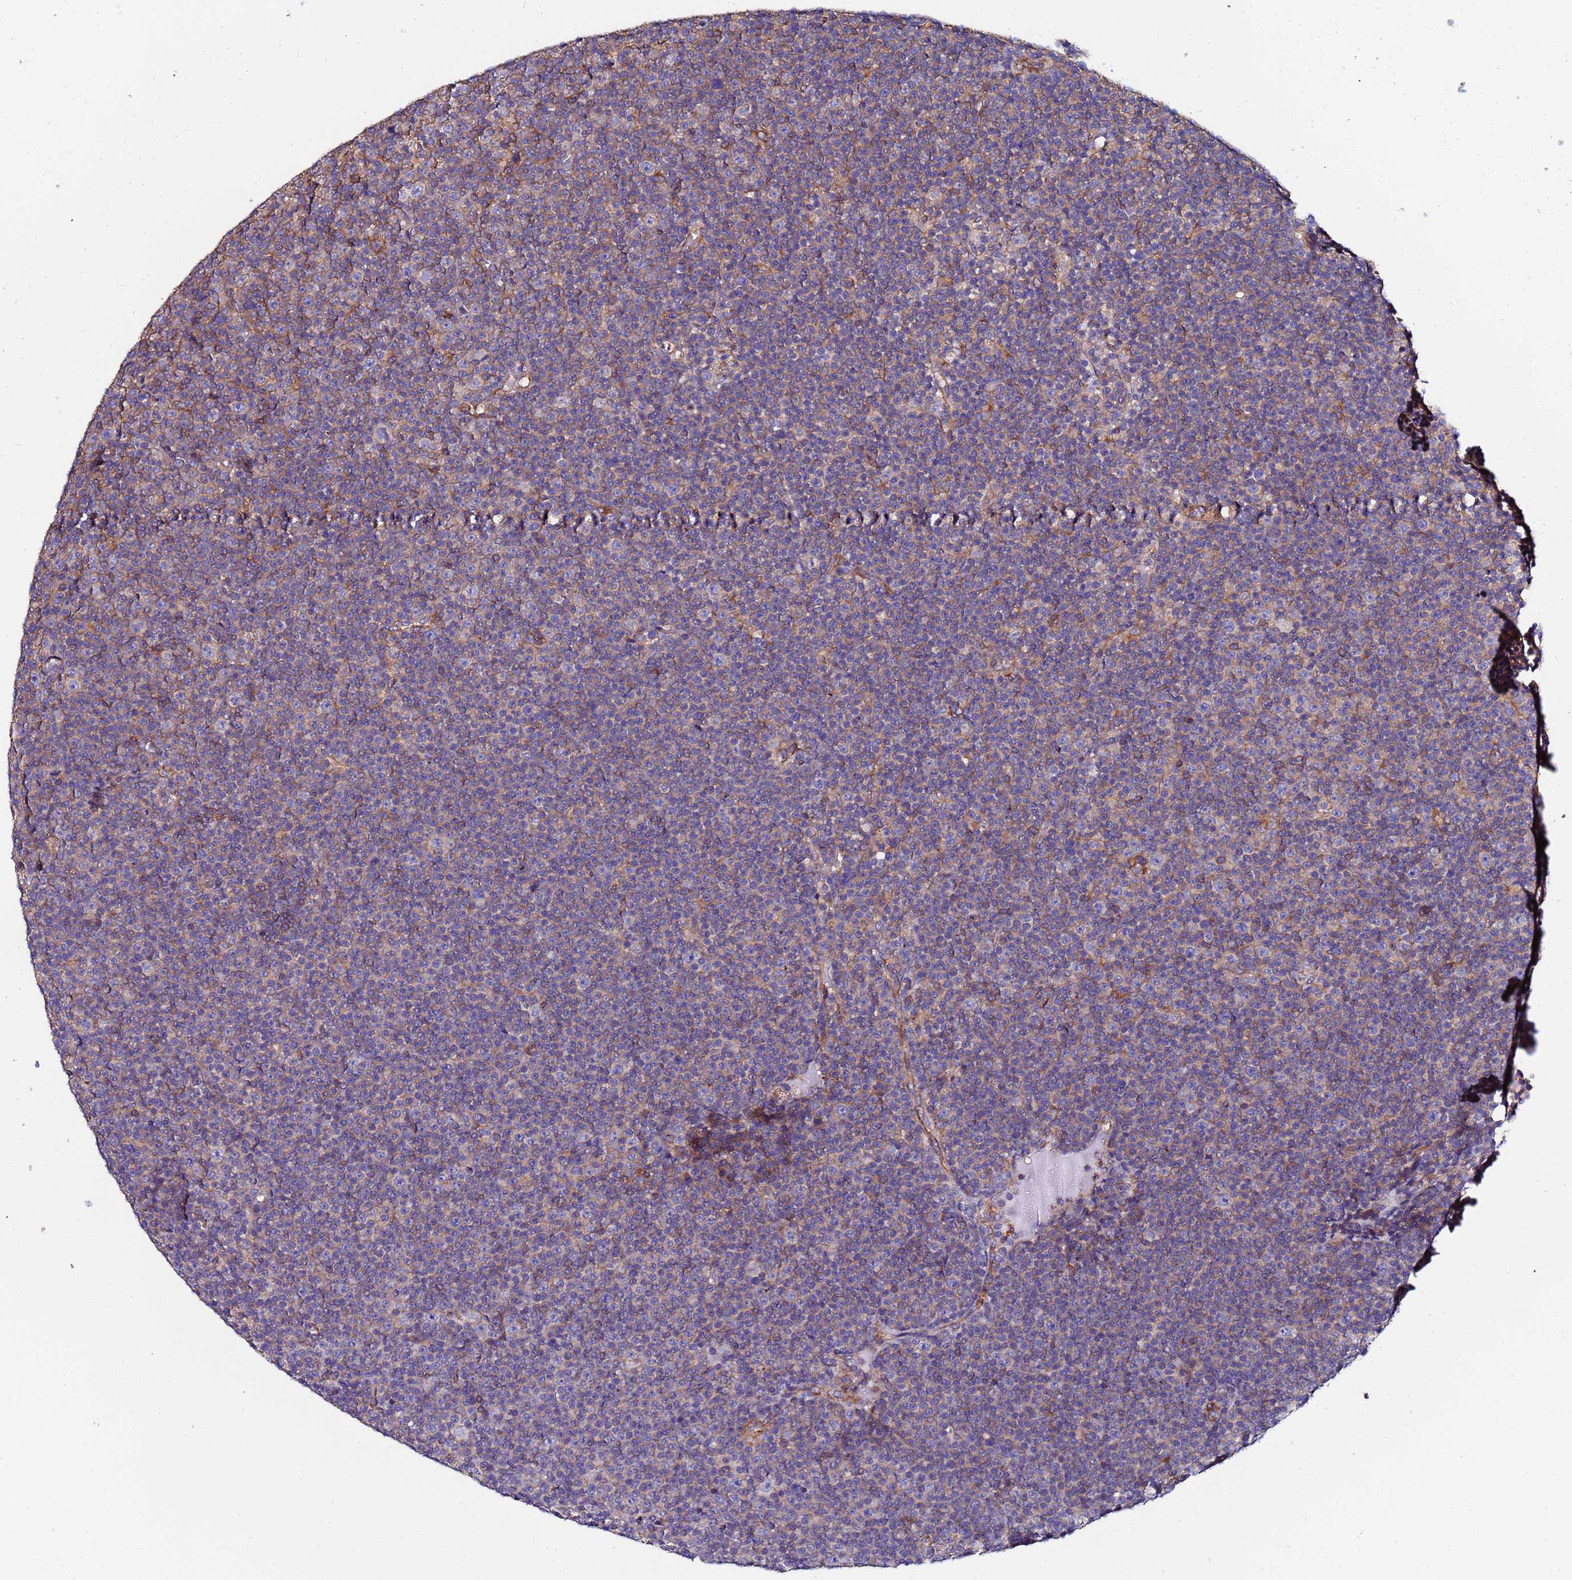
{"staining": {"intensity": "negative", "quantity": "none", "location": "none"}, "tissue": "lymphoma", "cell_type": "Tumor cells", "image_type": "cancer", "snomed": [{"axis": "morphology", "description": "Malignant lymphoma, non-Hodgkin's type, Low grade"}, {"axis": "topography", "description": "Lymph node"}], "caption": "Human low-grade malignant lymphoma, non-Hodgkin's type stained for a protein using immunohistochemistry demonstrates no staining in tumor cells.", "gene": "POTEE", "patient": {"sex": "female", "age": 67}}